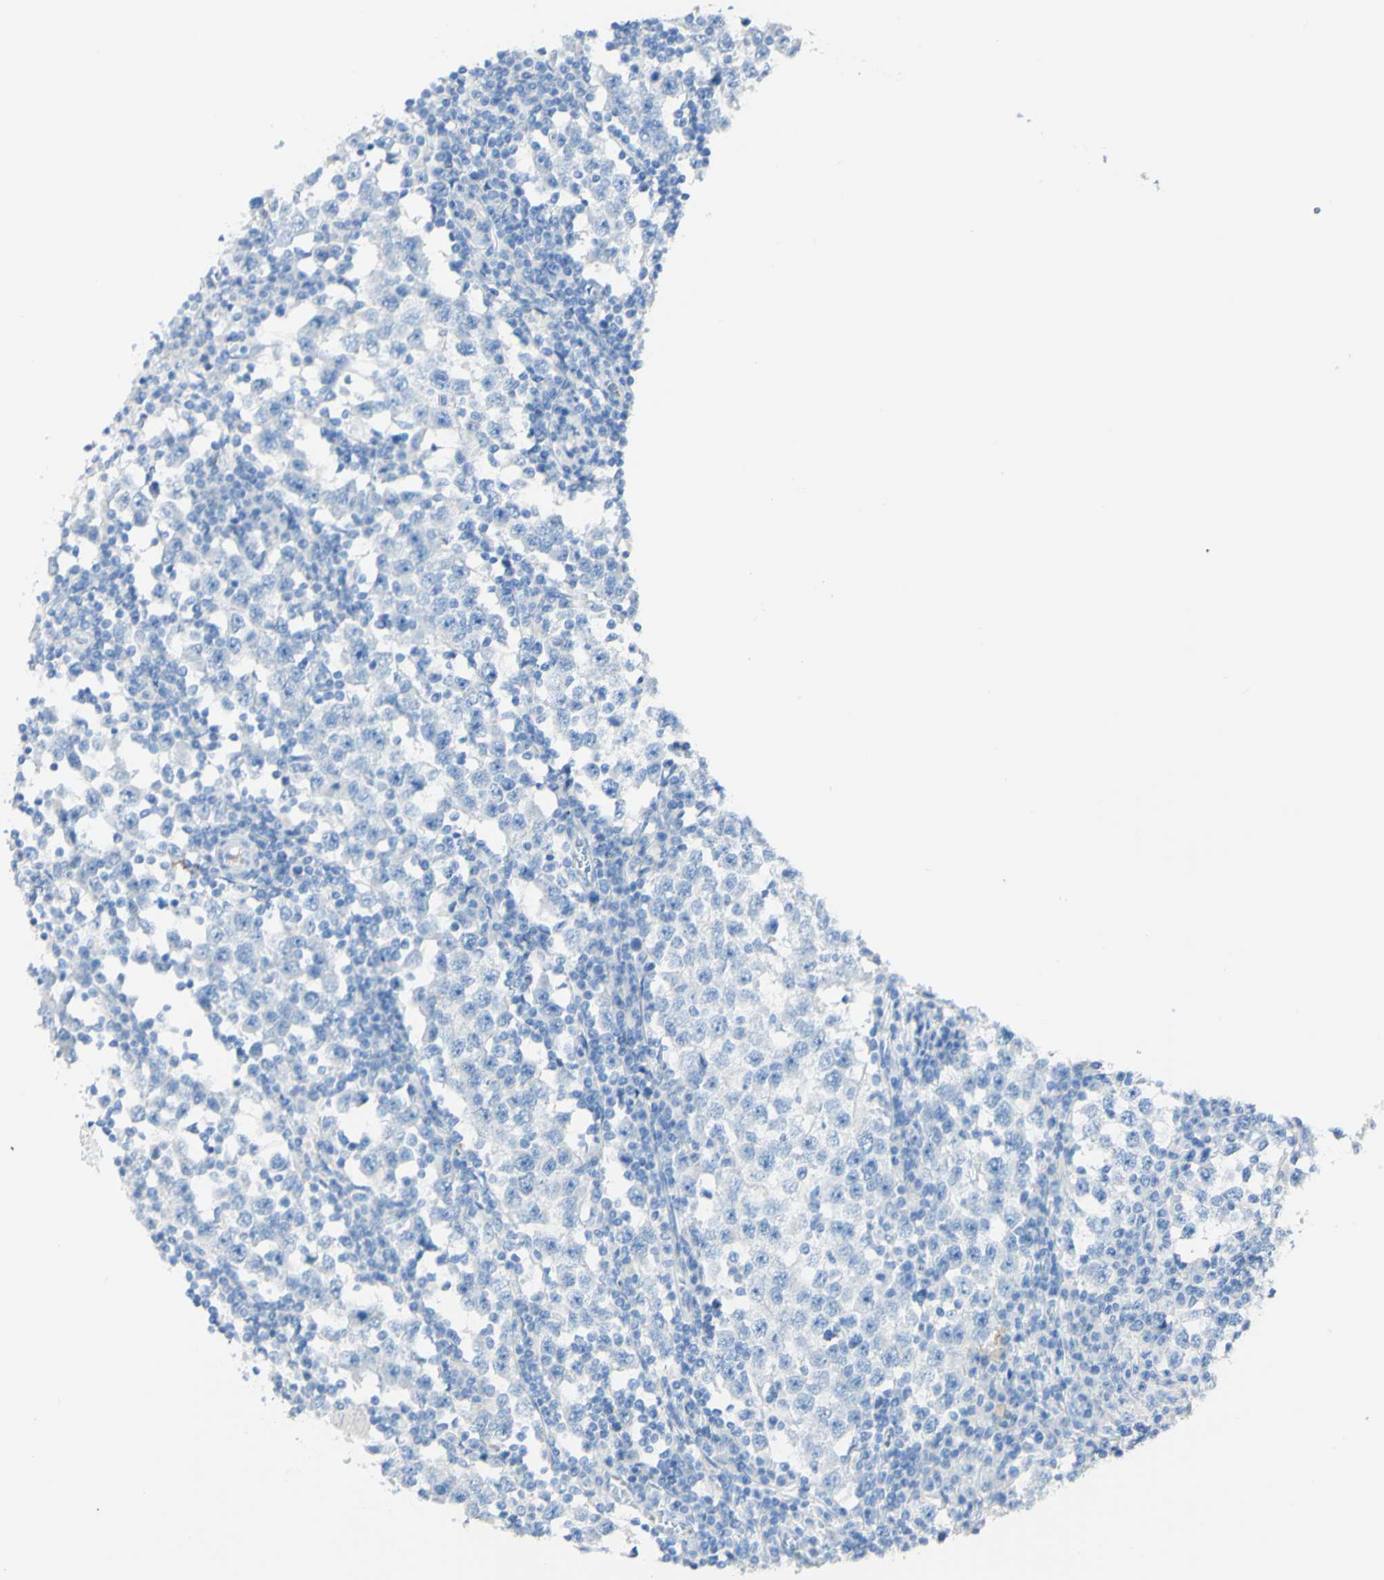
{"staining": {"intensity": "negative", "quantity": "none", "location": "none"}, "tissue": "testis cancer", "cell_type": "Tumor cells", "image_type": "cancer", "snomed": [{"axis": "morphology", "description": "Seminoma, NOS"}, {"axis": "topography", "description": "Testis"}], "caption": "Testis cancer (seminoma) was stained to show a protein in brown. There is no significant positivity in tumor cells. (DAB (3,3'-diaminobenzidine) immunohistochemistry (IHC) with hematoxylin counter stain).", "gene": "PIGR", "patient": {"sex": "male", "age": 65}}